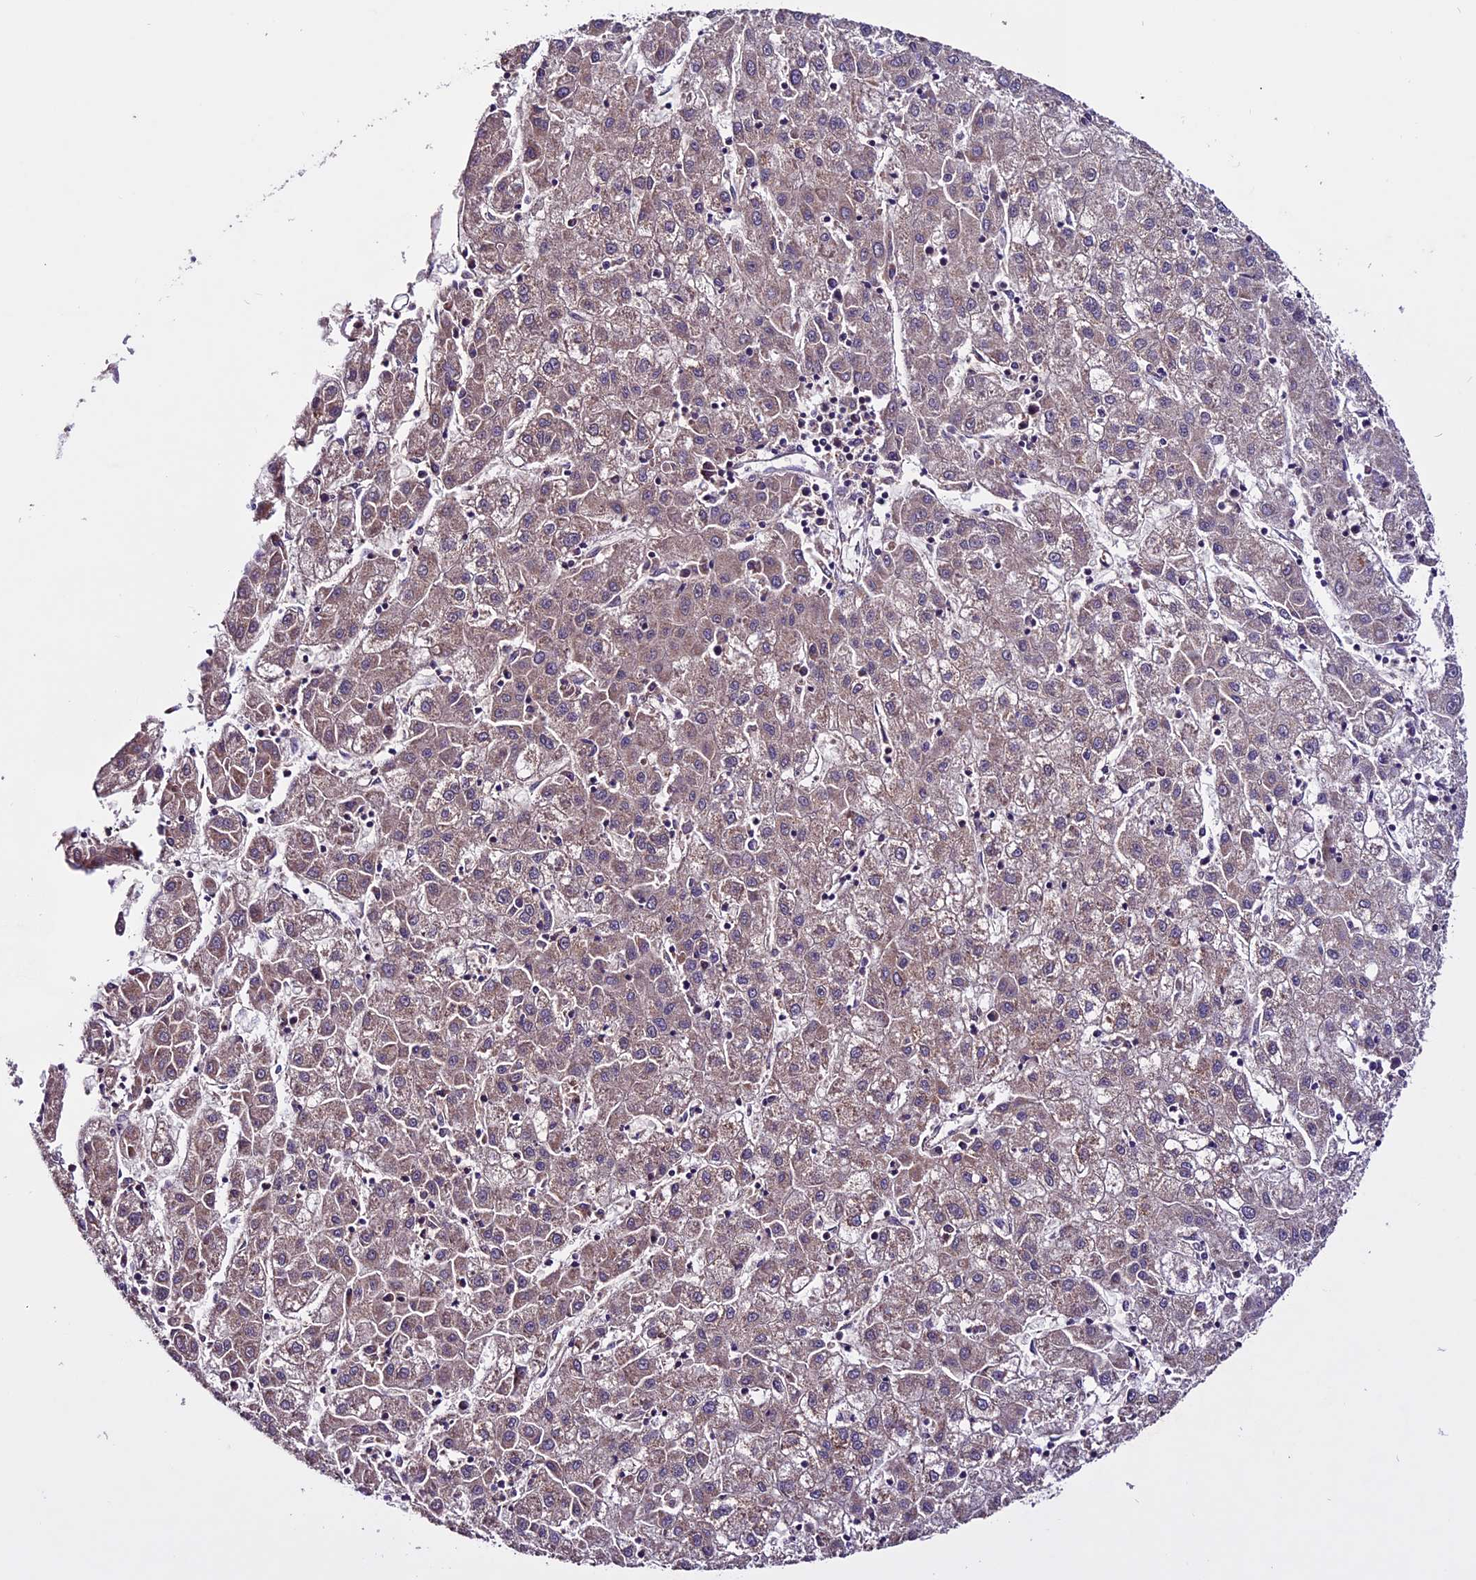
{"staining": {"intensity": "weak", "quantity": ">75%", "location": "cytoplasmic/membranous"}, "tissue": "liver cancer", "cell_type": "Tumor cells", "image_type": "cancer", "snomed": [{"axis": "morphology", "description": "Carcinoma, Hepatocellular, NOS"}, {"axis": "topography", "description": "Liver"}], "caption": "Liver hepatocellular carcinoma stained with DAB (3,3'-diaminobenzidine) IHC reveals low levels of weak cytoplasmic/membranous expression in about >75% of tumor cells.", "gene": "RINL", "patient": {"sex": "male", "age": 72}}